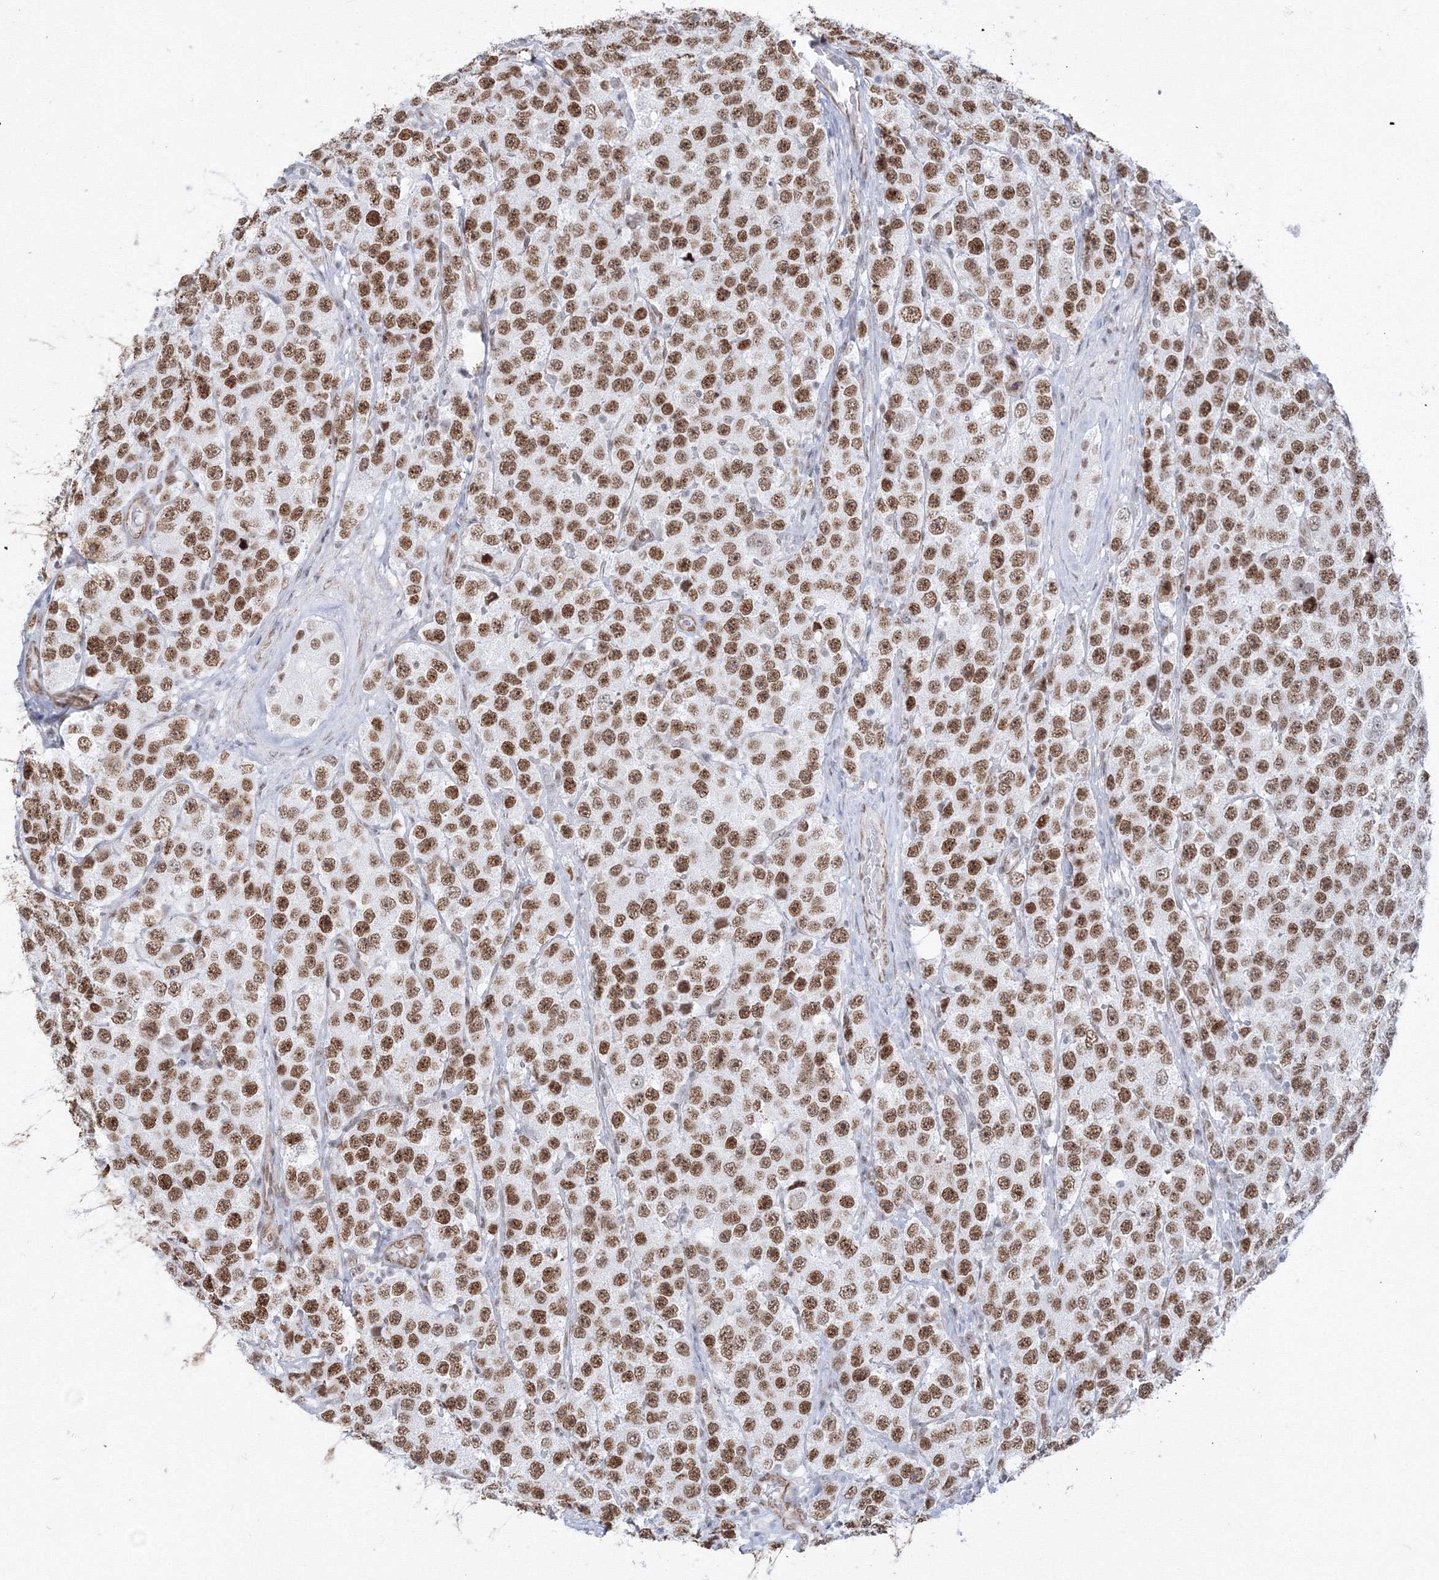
{"staining": {"intensity": "strong", "quantity": ">75%", "location": "nuclear"}, "tissue": "testis cancer", "cell_type": "Tumor cells", "image_type": "cancer", "snomed": [{"axis": "morphology", "description": "Seminoma, NOS"}, {"axis": "topography", "description": "Testis"}], "caption": "Protein expression analysis of seminoma (testis) displays strong nuclear positivity in about >75% of tumor cells.", "gene": "ZNF638", "patient": {"sex": "male", "age": 28}}